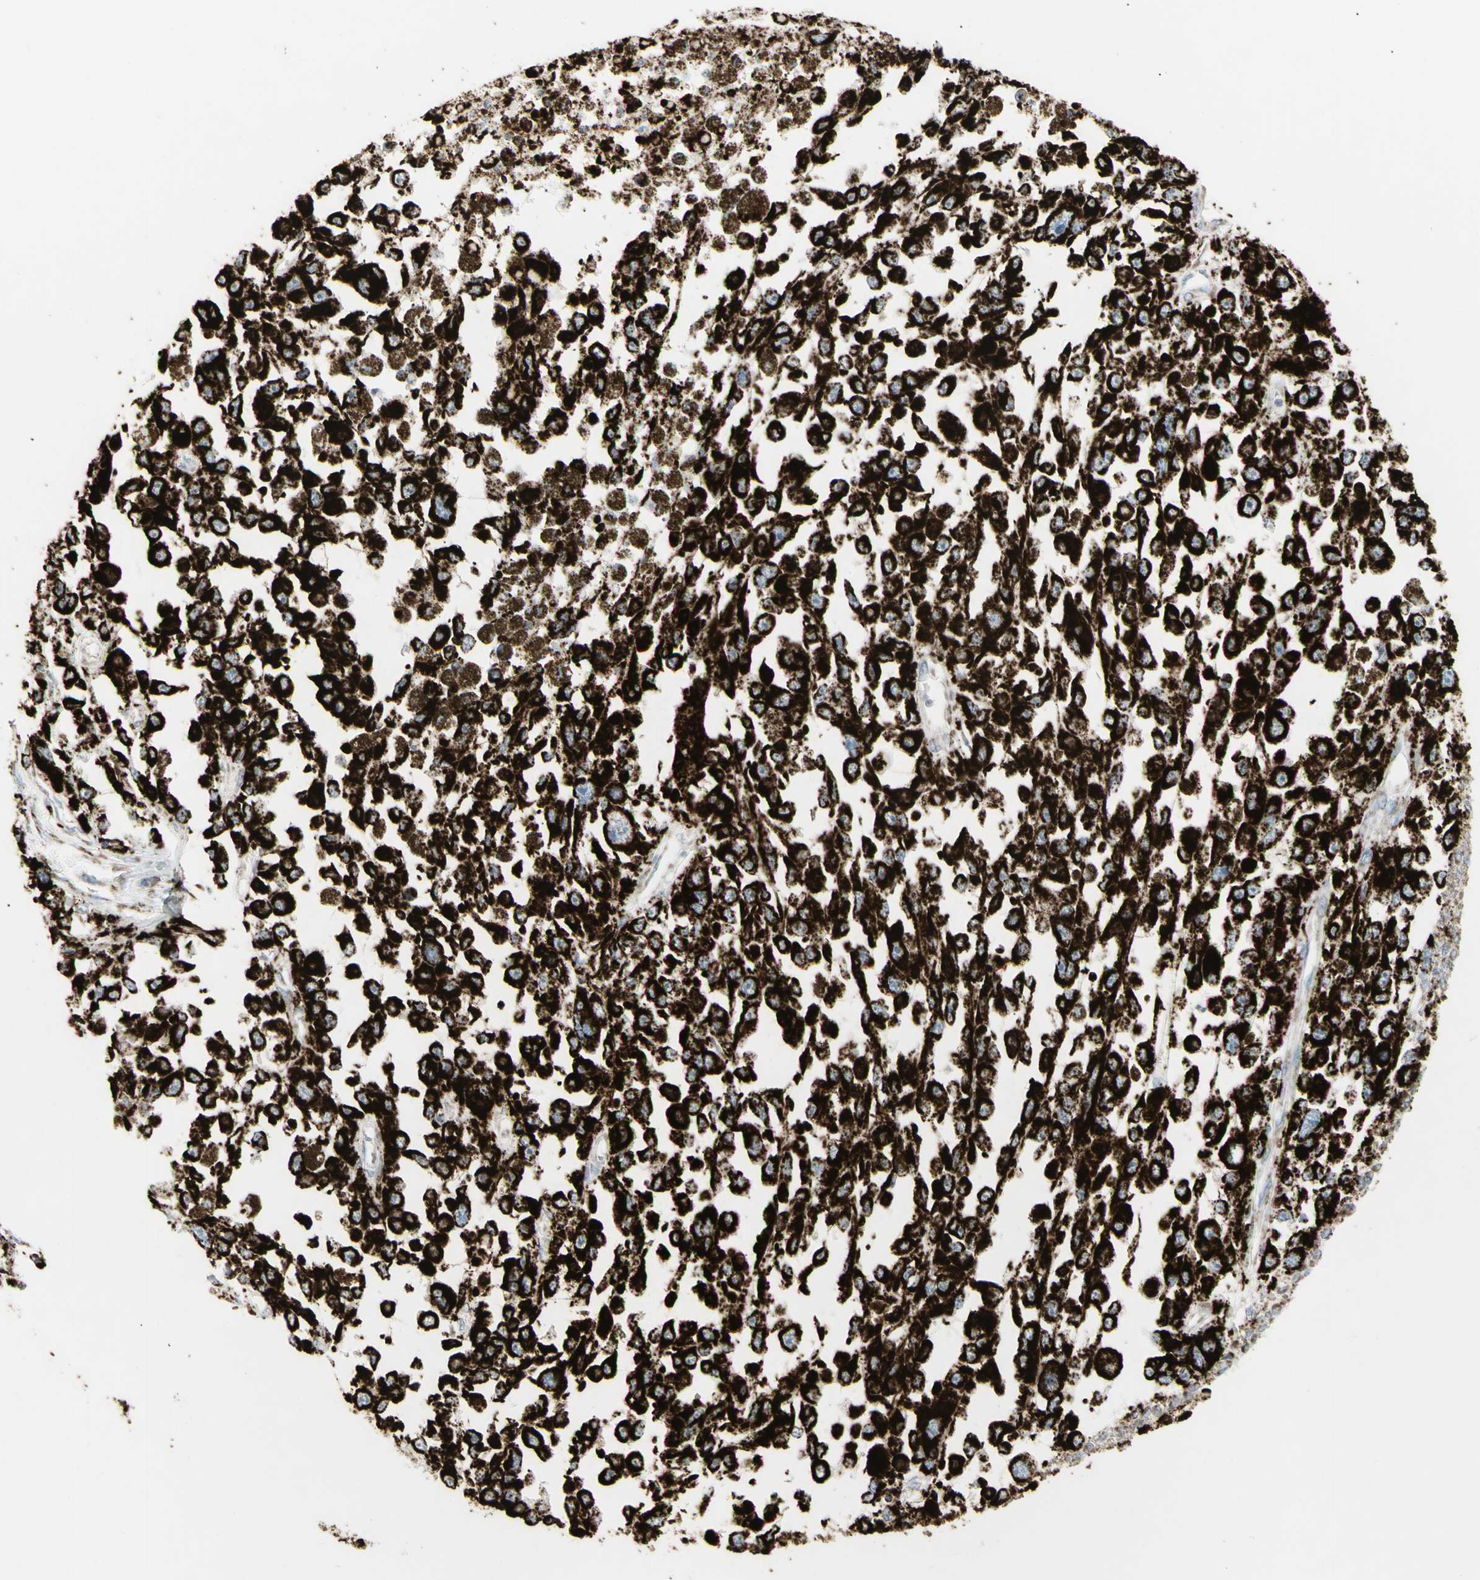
{"staining": {"intensity": "strong", "quantity": ">75%", "location": "cytoplasmic/membranous"}, "tissue": "melanoma", "cell_type": "Tumor cells", "image_type": "cancer", "snomed": [{"axis": "morphology", "description": "Malignant melanoma, Metastatic site"}, {"axis": "topography", "description": "Lymph node"}], "caption": "Protein expression analysis of human melanoma reveals strong cytoplasmic/membranous expression in about >75% of tumor cells. Ihc stains the protein of interest in brown and the nuclei are stained blue.", "gene": "PLGRKT", "patient": {"sex": "male", "age": 59}}